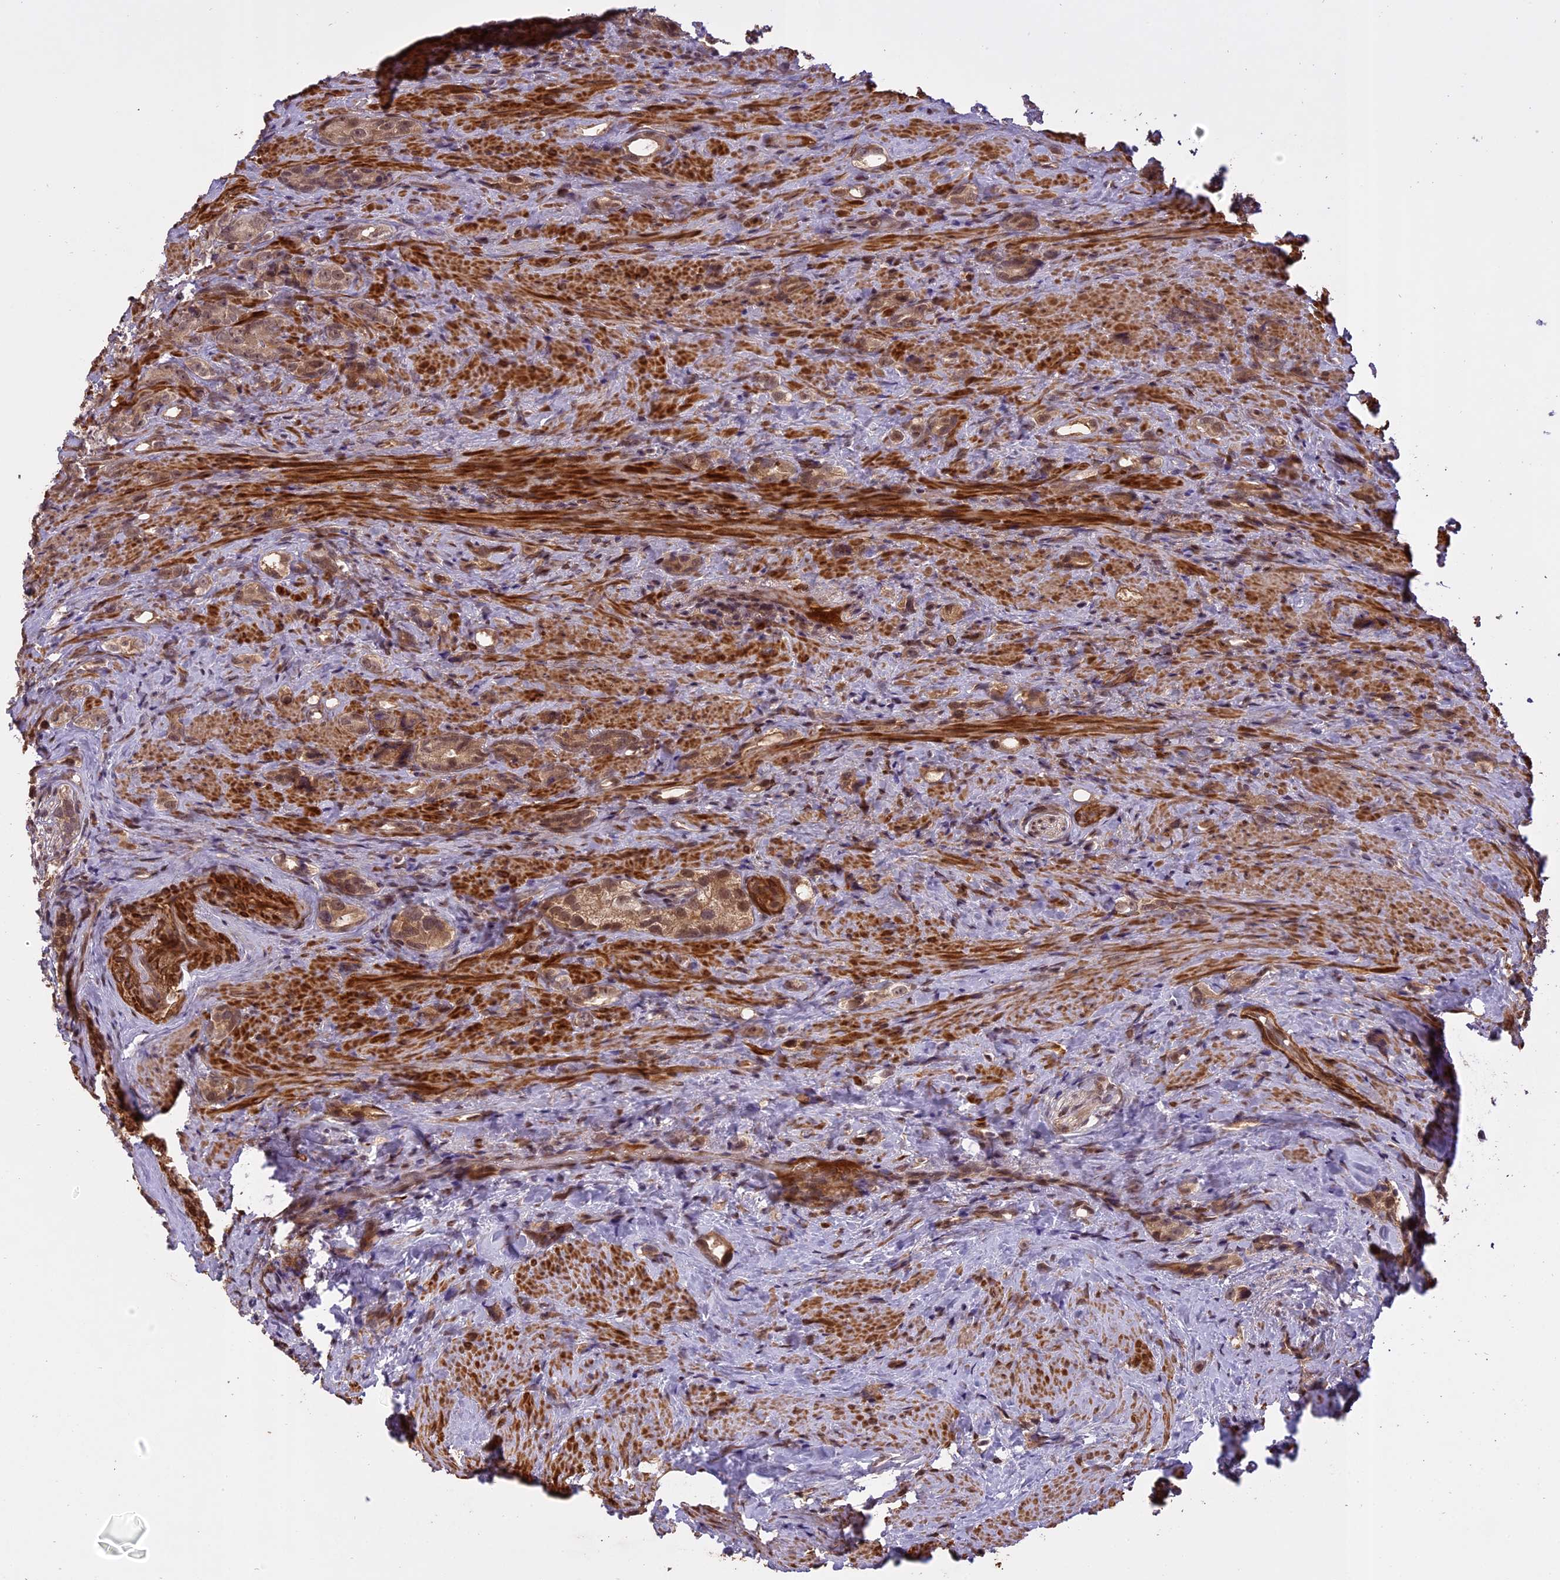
{"staining": {"intensity": "moderate", "quantity": "<25%", "location": "cytoplasmic/membranous"}, "tissue": "prostate cancer", "cell_type": "Tumor cells", "image_type": "cancer", "snomed": [{"axis": "morphology", "description": "Adenocarcinoma, High grade"}, {"axis": "topography", "description": "Prostate"}], "caption": "Immunohistochemical staining of human prostate cancer shows low levels of moderate cytoplasmic/membranous protein expression in about <25% of tumor cells.", "gene": "PRELID2", "patient": {"sex": "male", "age": 63}}